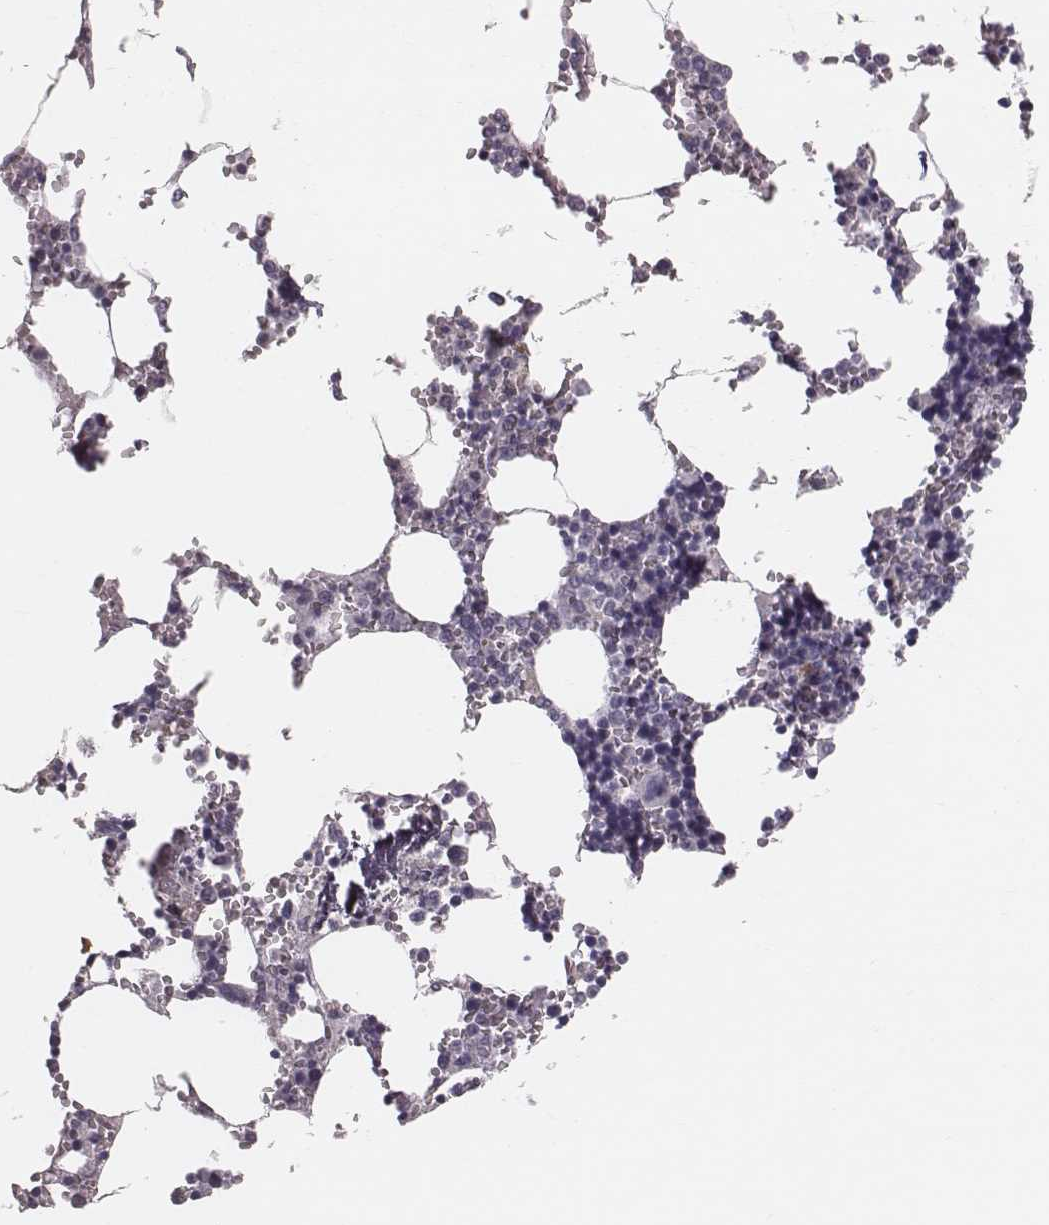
{"staining": {"intensity": "negative", "quantity": "none", "location": "none"}, "tissue": "bone marrow", "cell_type": "Hematopoietic cells", "image_type": "normal", "snomed": [{"axis": "morphology", "description": "Normal tissue, NOS"}, {"axis": "topography", "description": "Bone marrow"}], "caption": "Immunohistochemistry of benign bone marrow exhibits no staining in hematopoietic cells. Nuclei are stained in blue.", "gene": "CFTR", "patient": {"sex": "male", "age": 54}}